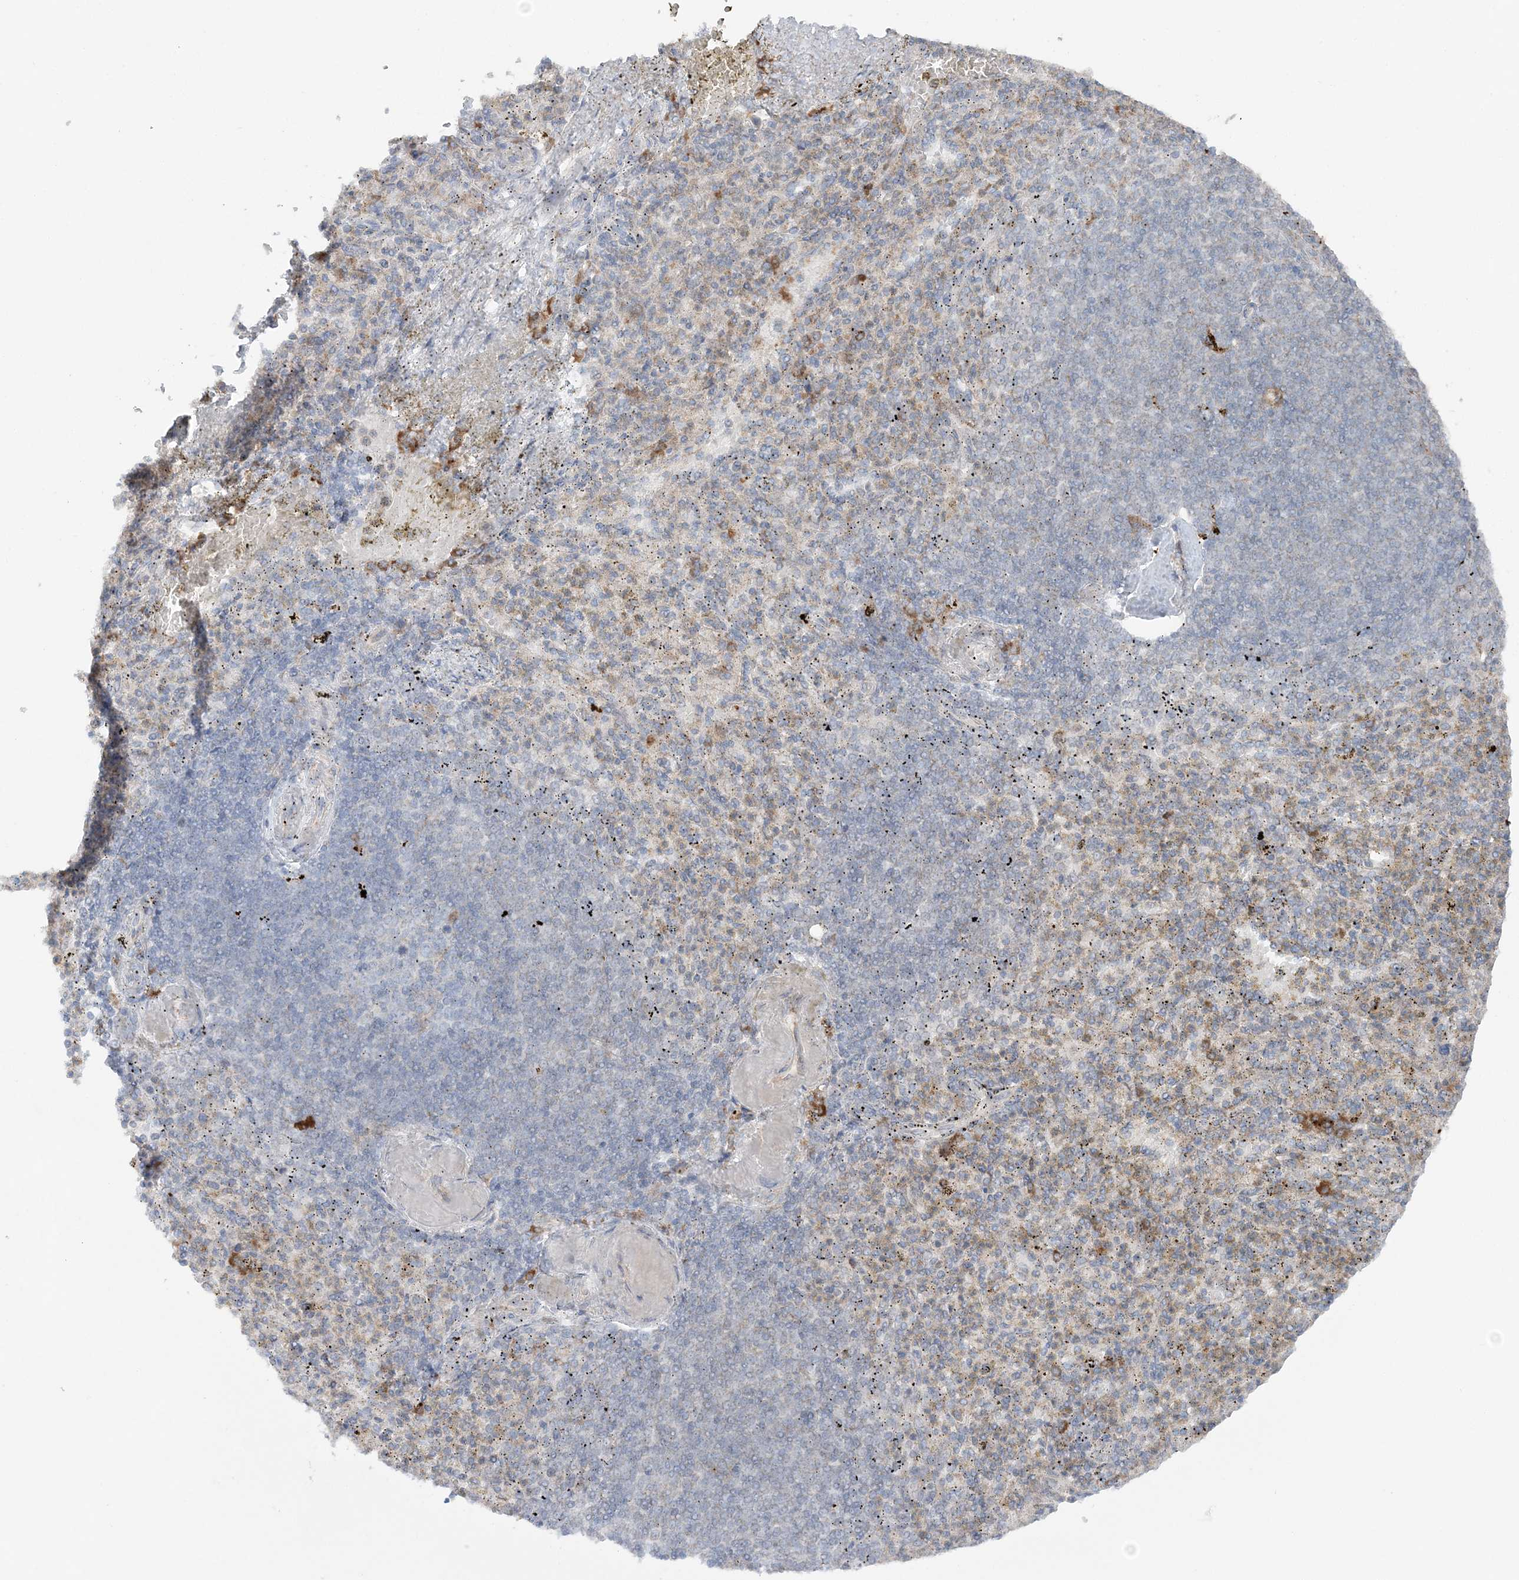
{"staining": {"intensity": "weak", "quantity": "<25%", "location": "cytoplasmic/membranous"}, "tissue": "spleen", "cell_type": "Cells in red pulp", "image_type": "normal", "snomed": [{"axis": "morphology", "description": "Normal tissue, NOS"}, {"axis": "topography", "description": "Spleen"}], "caption": "Immunohistochemistry (IHC) image of benign spleen: spleen stained with DAB (3,3'-diaminobenzidine) exhibits no significant protein staining in cells in red pulp. (DAB IHC visualized using brightfield microscopy, high magnification).", "gene": "TMED10", "patient": {"sex": "female", "age": 74}}